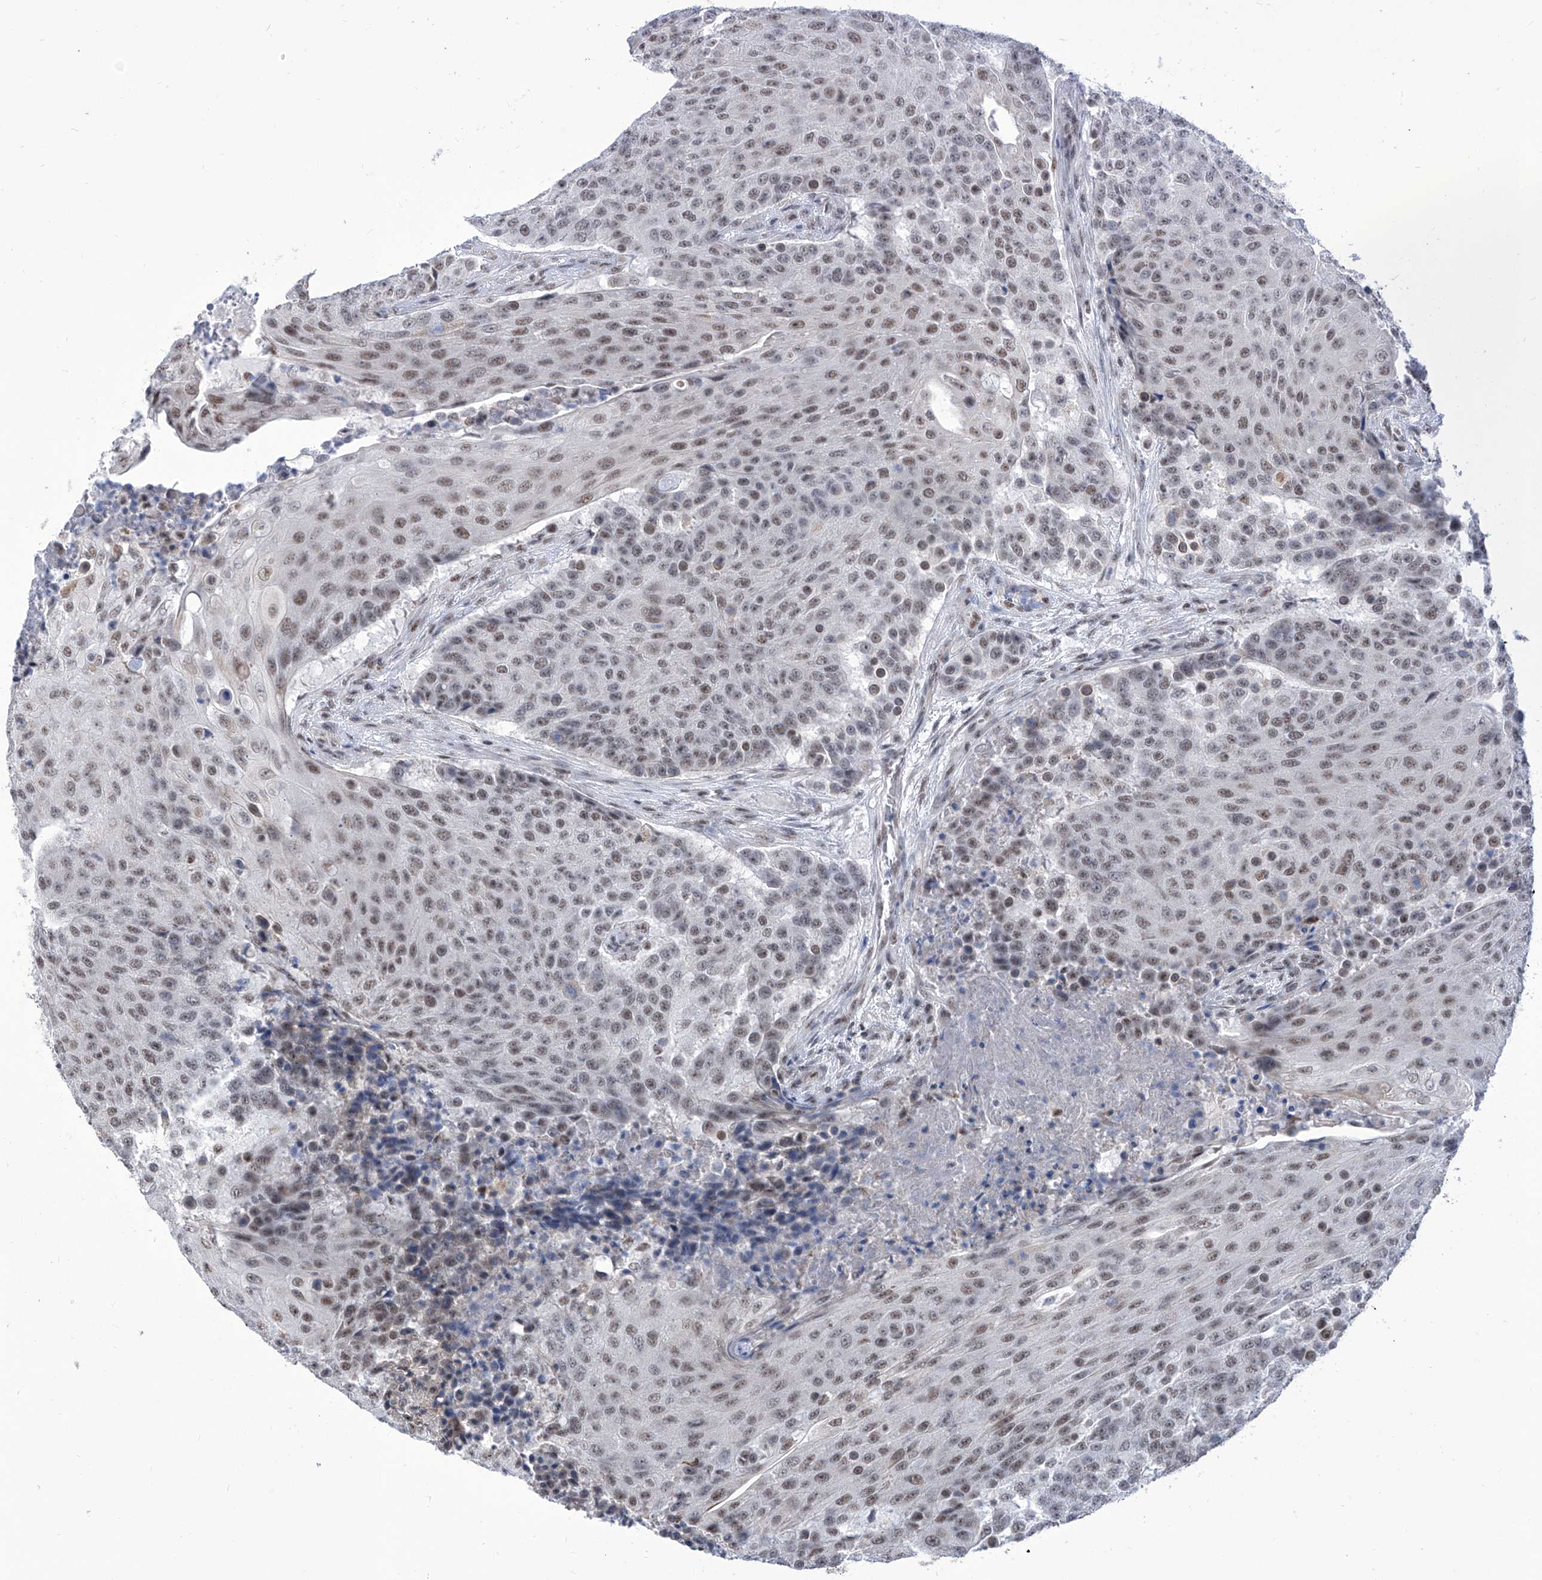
{"staining": {"intensity": "moderate", "quantity": ">75%", "location": "nuclear"}, "tissue": "urothelial cancer", "cell_type": "Tumor cells", "image_type": "cancer", "snomed": [{"axis": "morphology", "description": "Urothelial carcinoma, High grade"}, {"axis": "topography", "description": "Urinary bladder"}], "caption": "The histopathology image reveals staining of urothelial cancer, revealing moderate nuclear protein positivity (brown color) within tumor cells.", "gene": "SART1", "patient": {"sex": "female", "age": 63}}